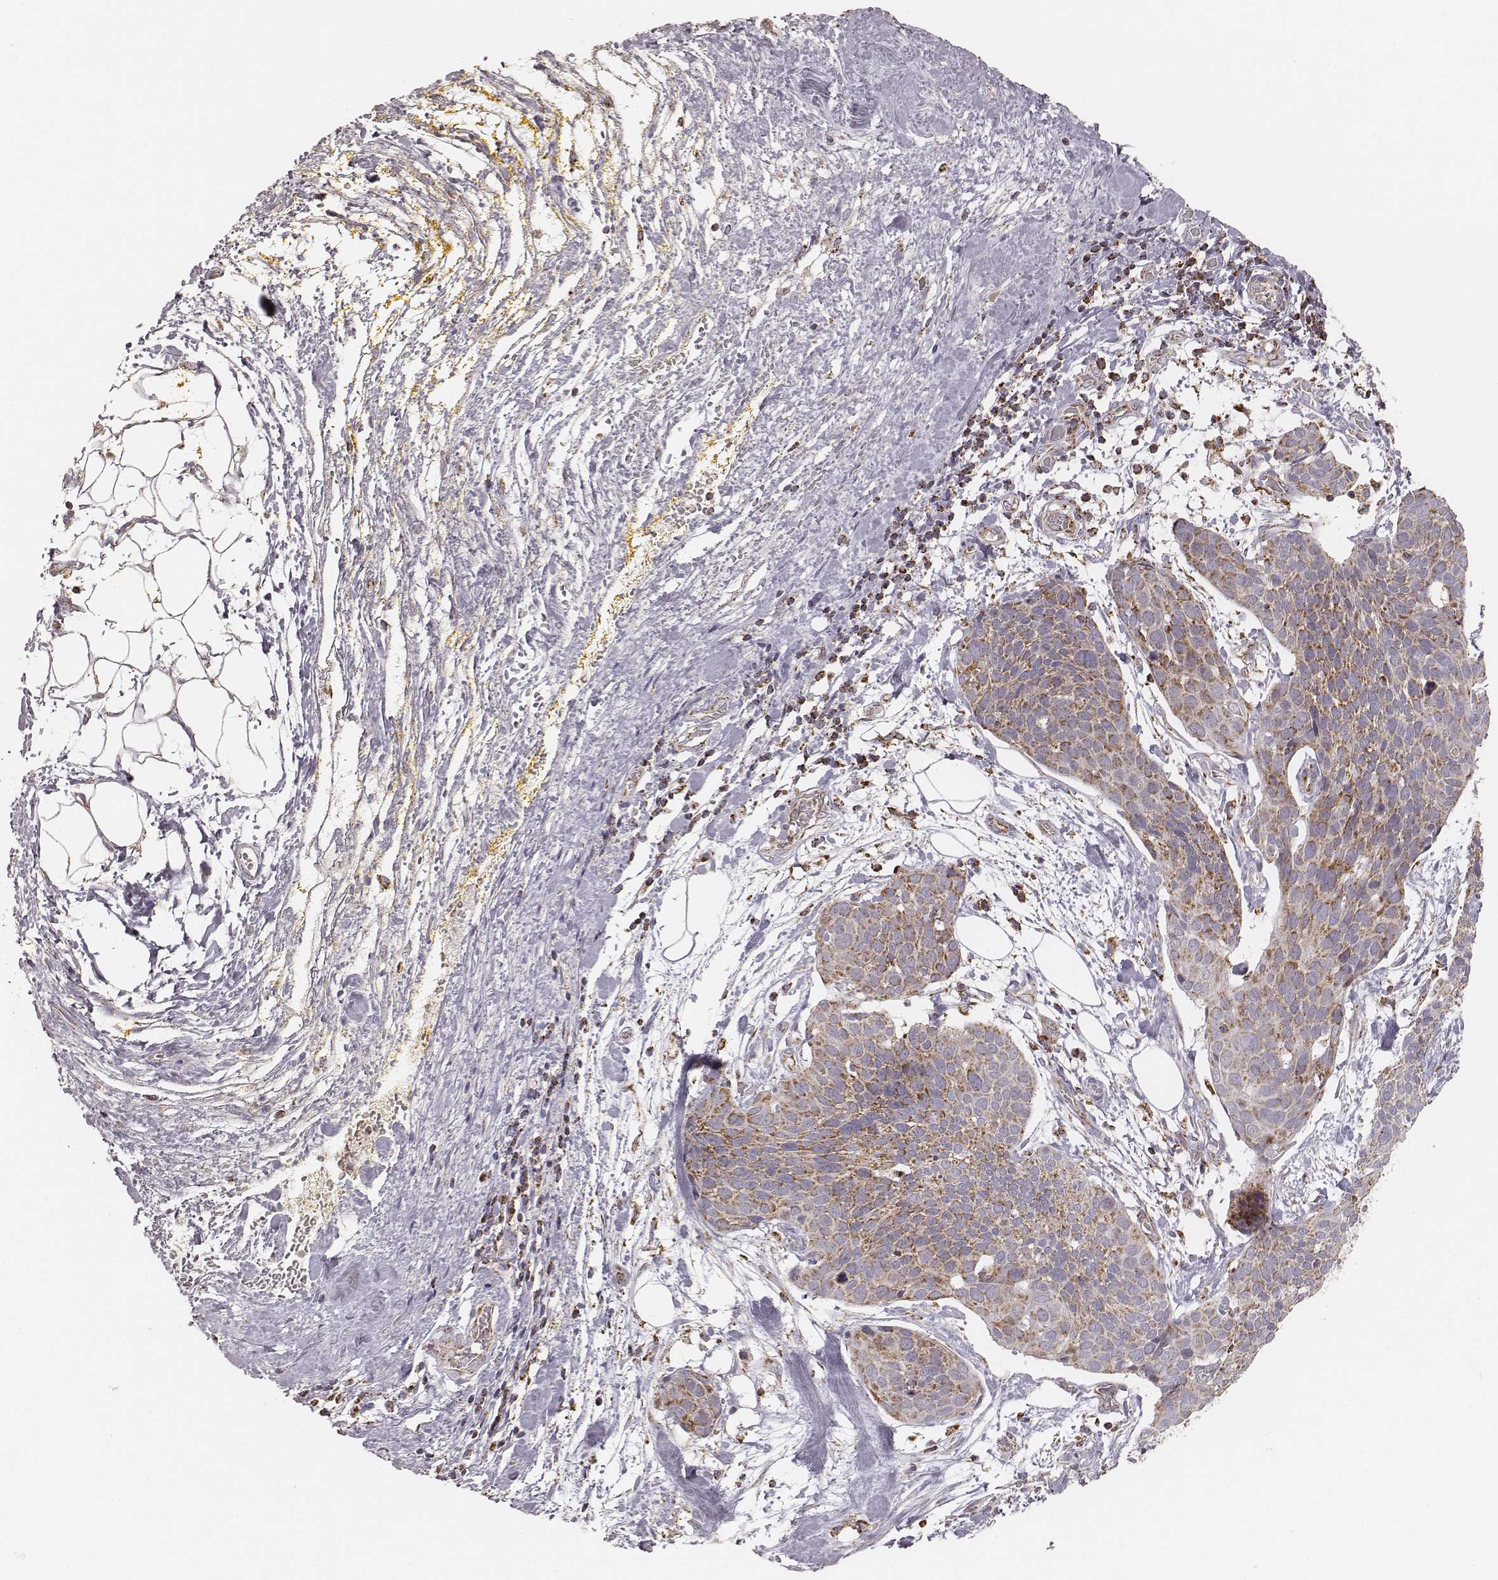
{"staining": {"intensity": "moderate", "quantity": "25%-75%", "location": "cytoplasmic/membranous"}, "tissue": "cervical cancer", "cell_type": "Tumor cells", "image_type": "cancer", "snomed": [{"axis": "morphology", "description": "Squamous cell carcinoma, NOS"}, {"axis": "topography", "description": "Cervix"}], "caption": "Immunohistochemistry (IHC) (DAB) staining of human squamous cell carcinoma (cervical) reveals moderate cytoplasmic/membranous protein staining in about 25%-75% of tumor cells.", "gene": "CS", "patient": {"sex": "female", "age": 39}}